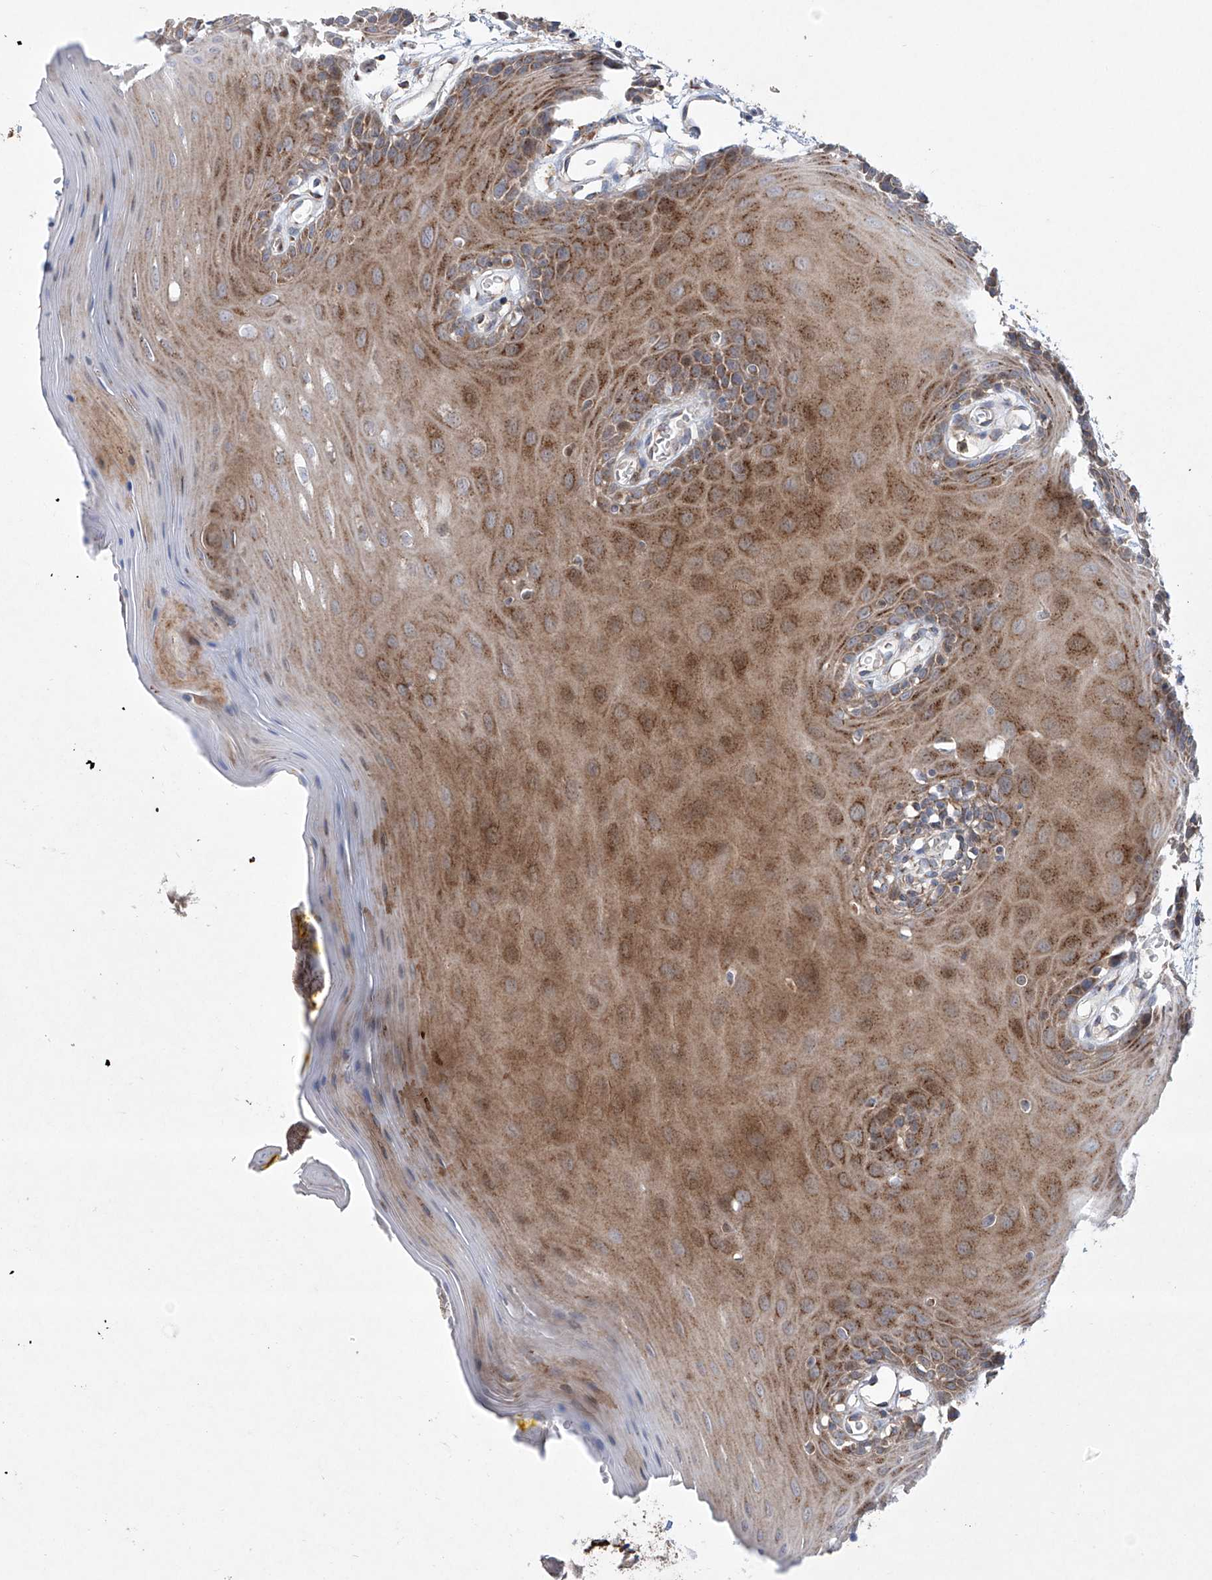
{"staining": {"intensity": "moderate", "quantity": "25%-75%", "location": "cytoplasmic/membranous"}, "tissue": "oral mucosa", "cell_type": "Squamous epithelial cells", "image_type": "normal", "snomed": [{"axis": "morphology", "description": "Normal tissue, NOS"}, {"axis": "morphology", "description": "Squamous cell carcinoma, NOS"}, {"axis": "topography", "description": "Skeletal muscle"}, {"axis": "topography", "description": "Oral tissue"}, {"axis": "topography", "description": "Salivary gland"}, {"axis": "topography", "description": "Head-Neck"}], "caption": "Immunohistochemical staining of benign human oral mucosa demonstrates 25%-75% levels of moderate cytoplasmic/membranous protein expression in about 25%-75% of squamous epithelial cells.", "gene": "KLC4", "patient": {"sex": "male", "age": 54}}